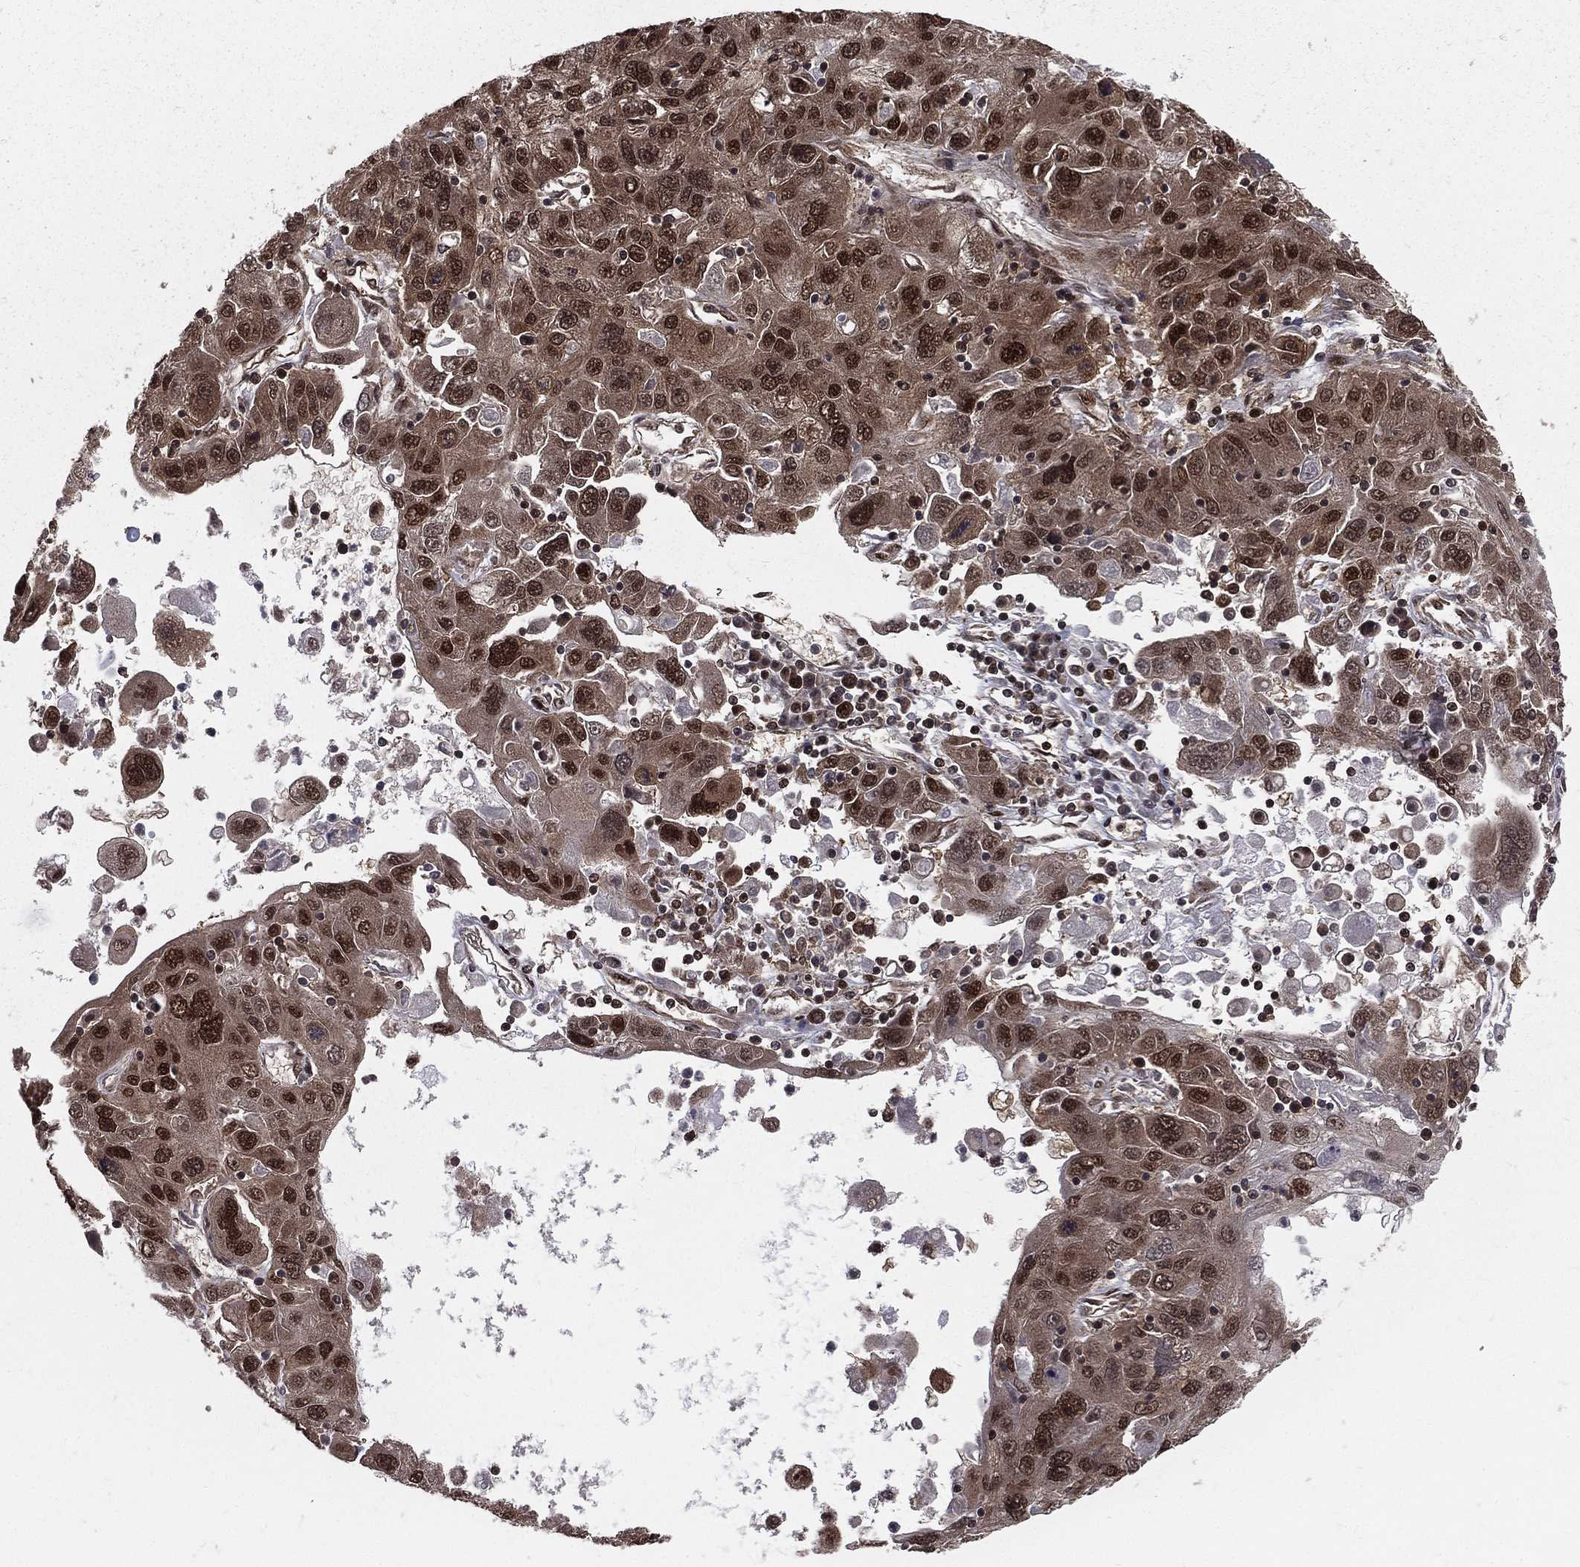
{"staining": {"intensity": "strong", "quantity": ">75%", "location": "nuclear"}, "tissue": "stomach cancer", "cell_type": "Tumor cells", "image_type": "cancer", "snomed": [{"axis": "morphology", "description": "Adenocarcinoma, NOS"}, {"axis": "topography", "description": "Stomach"}], "caption": "The image shows staining of adenocarcinoma (stomach), revealing strong nuclear protein expression (brown color) within tumor cells.", "gene": "COPS4", "patient": {"sex": "male", "age": 56}}